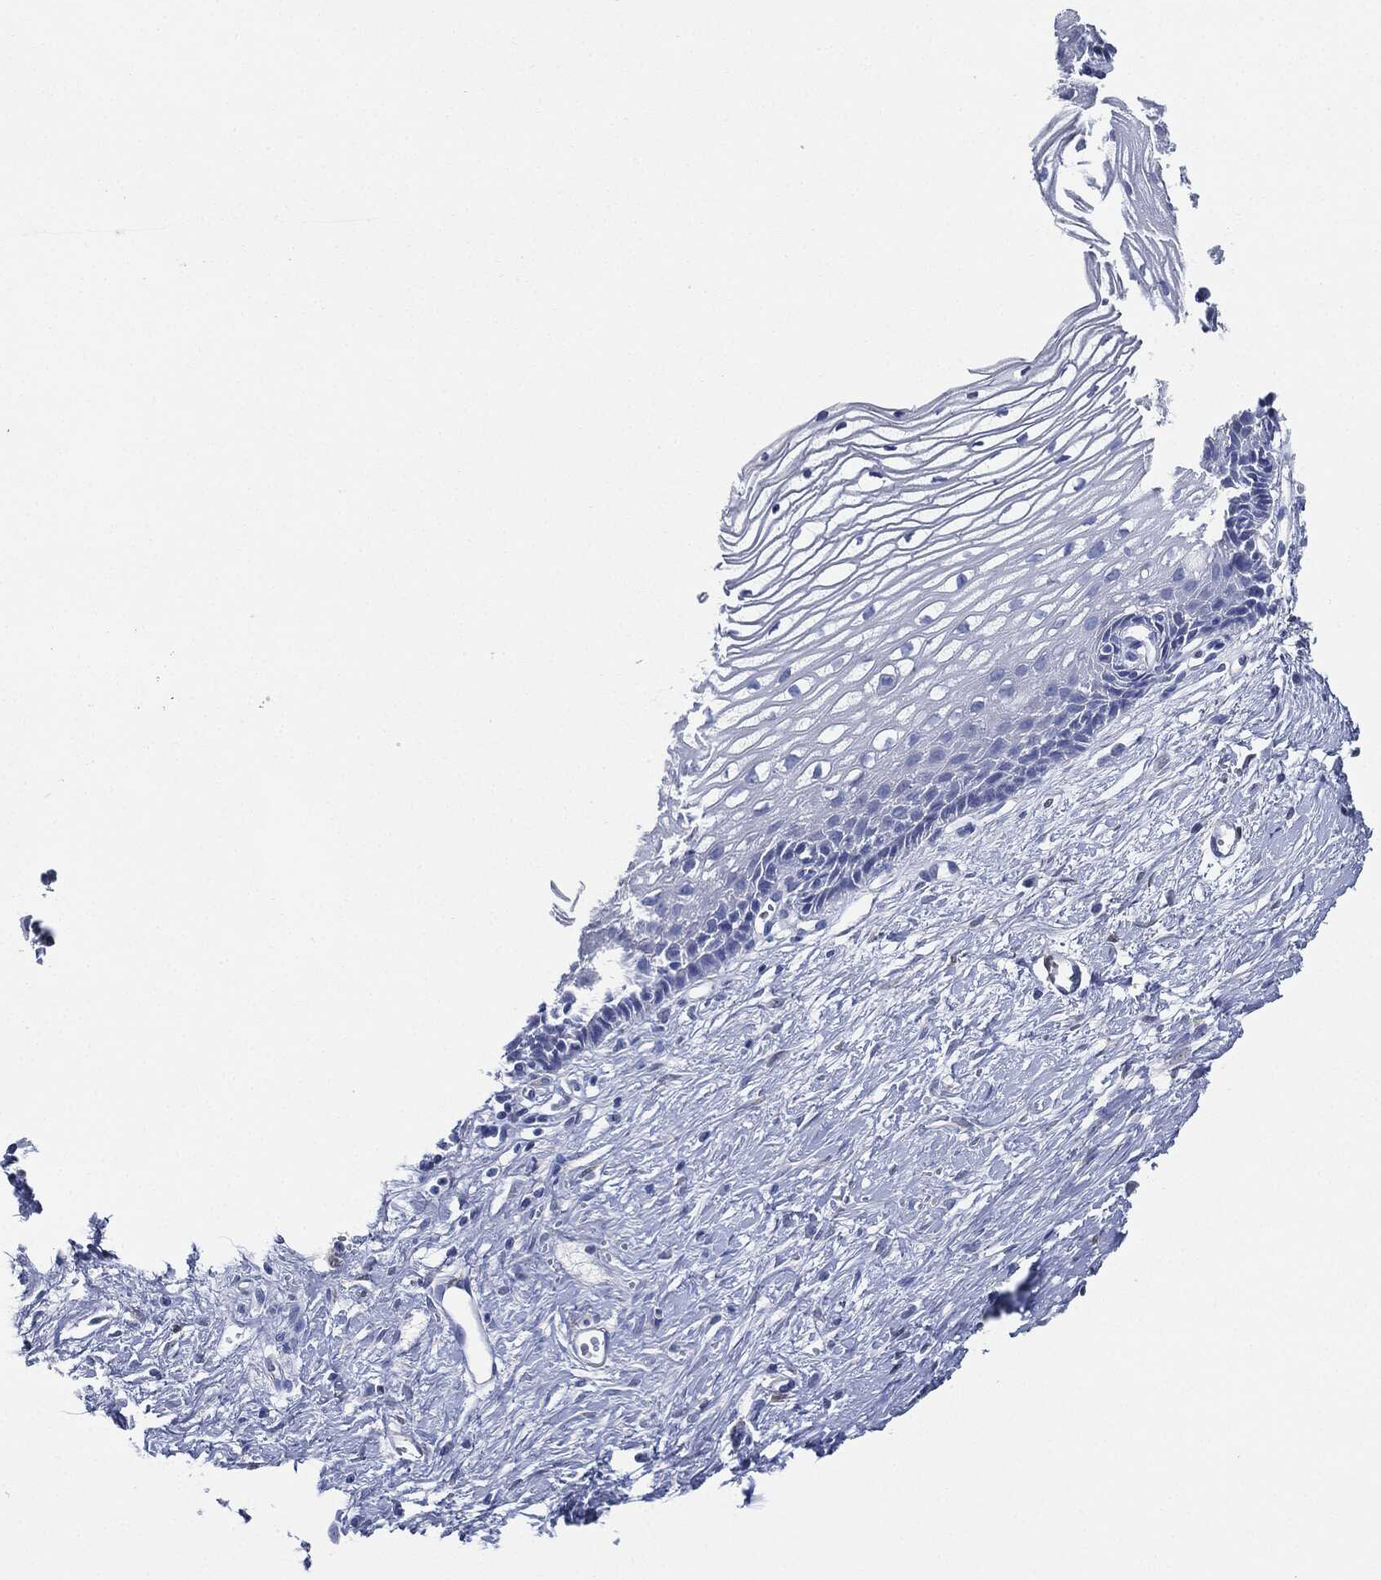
{"staining": {"intensity": "negative", "quantity": "none", "location": "none"}, "tissue": "cervix", "cell_type": "Squamous epithelial cells", "image_type": "normal", "snomed": [{"axis": "morphology", "description": "Normal tissue, NOS"}, {"axis": "topography", "description": "Cervix"}], "caption": "This is an immunohistochemistry (IHC) micrograph of benign human cervix. There is no staining in squamous epithelial cells.", "gene": "TAGLN", "patient": {"sex": "female", "age": 40}}